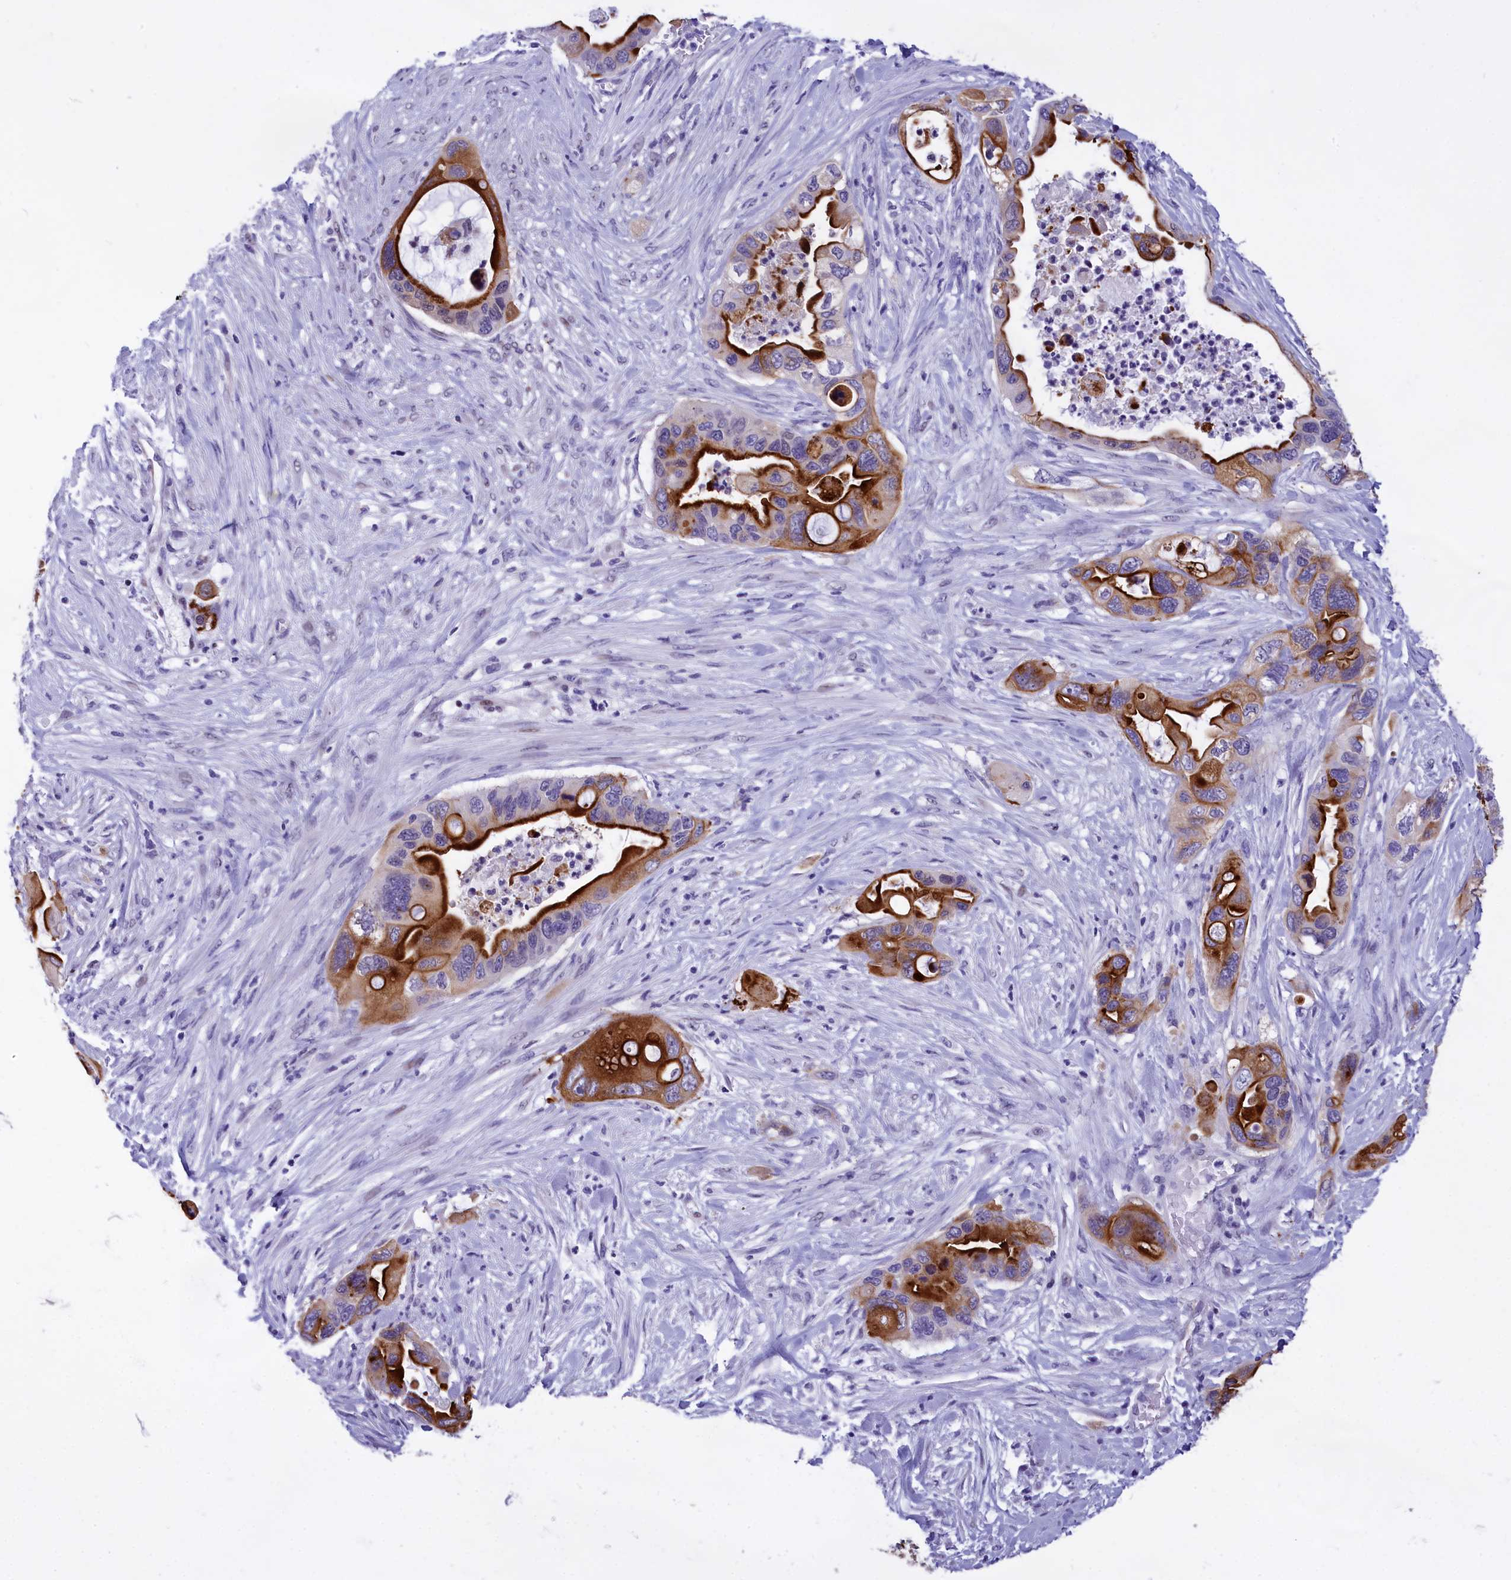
{"staining": {"intensity": "strong", "quantity": "25%-75%", "location": "cytoplasmic/membranous"}, "tissue": "pancreatic cancer", "cell_type": "Tumor cells", "image_type": "cancer", "snomed": [{"axis": "morphology", "description": "Adenocarcinoma, NOS"}, {"axis": "topography", "description": "Pancreas"}], "caption": "A brown stain labels strong cytoplasmic/membranous expression of a protein in pancreatic adenocarcinoma tumor cells.", "gene": "SPIRE2", "patient": {"sex": "female", "age": 71}}